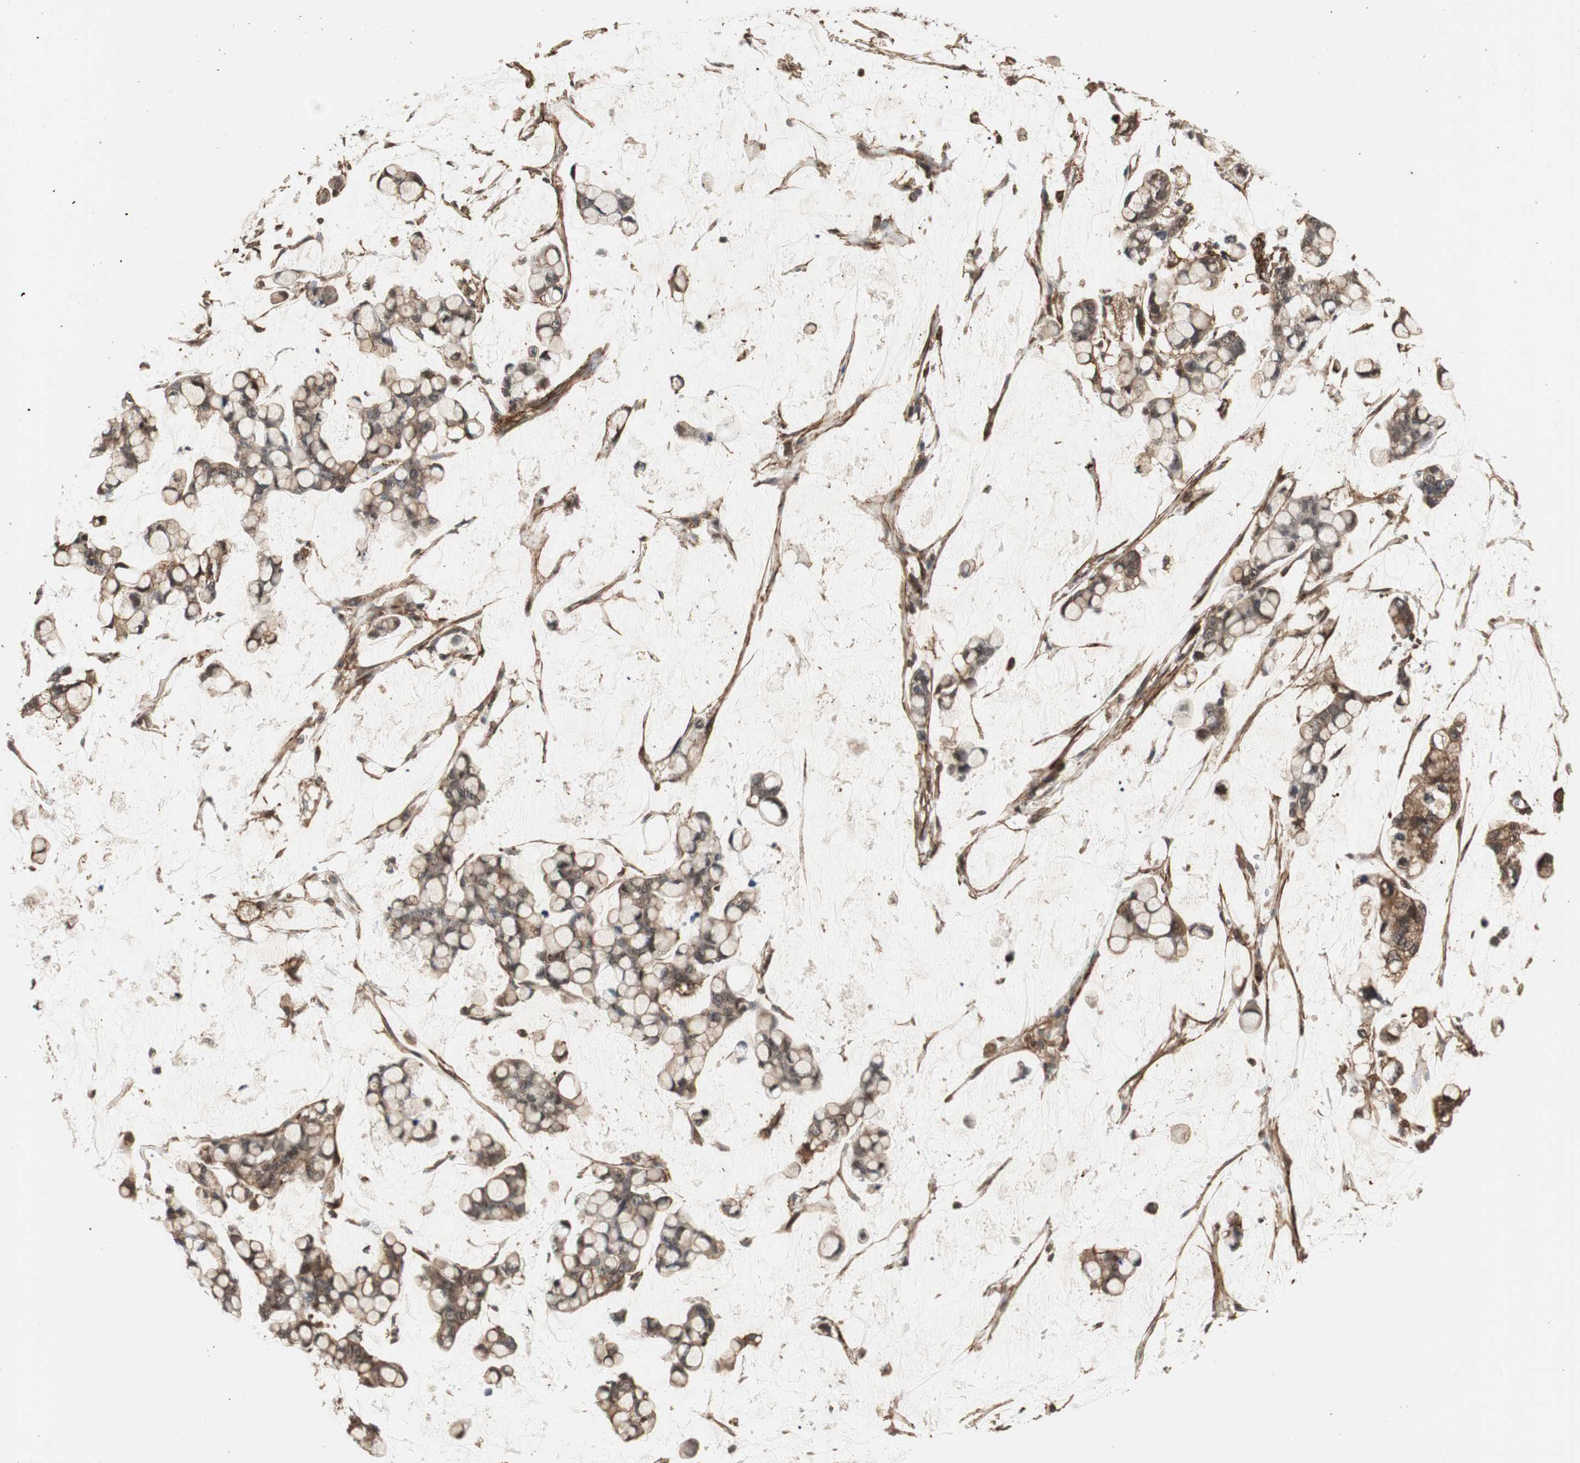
{"staining": {"intensity": "moderate", "quantity": ">75%", "location": "cytoplasmic/membranous"}, "tissue": "stomach cancer", "cell_type": "Tumor cells", "image_type": "cancer", "snomed": [{"axis": "morphology", "description": "Adenocarcinoma, NOS"}, {"axis": "topography", "description": "Stomach, lower"}], "caption": "IHC histopathology image of human stomach cancer (adenocarcinoma) stained for a protein (brown), which demonstrates medium levels of moderate cytoplasmic/membranous positivity in approximately >75% of tumor cells.", "gene": "PTPN11", "patient": {"sex": "male", "age": 84}}